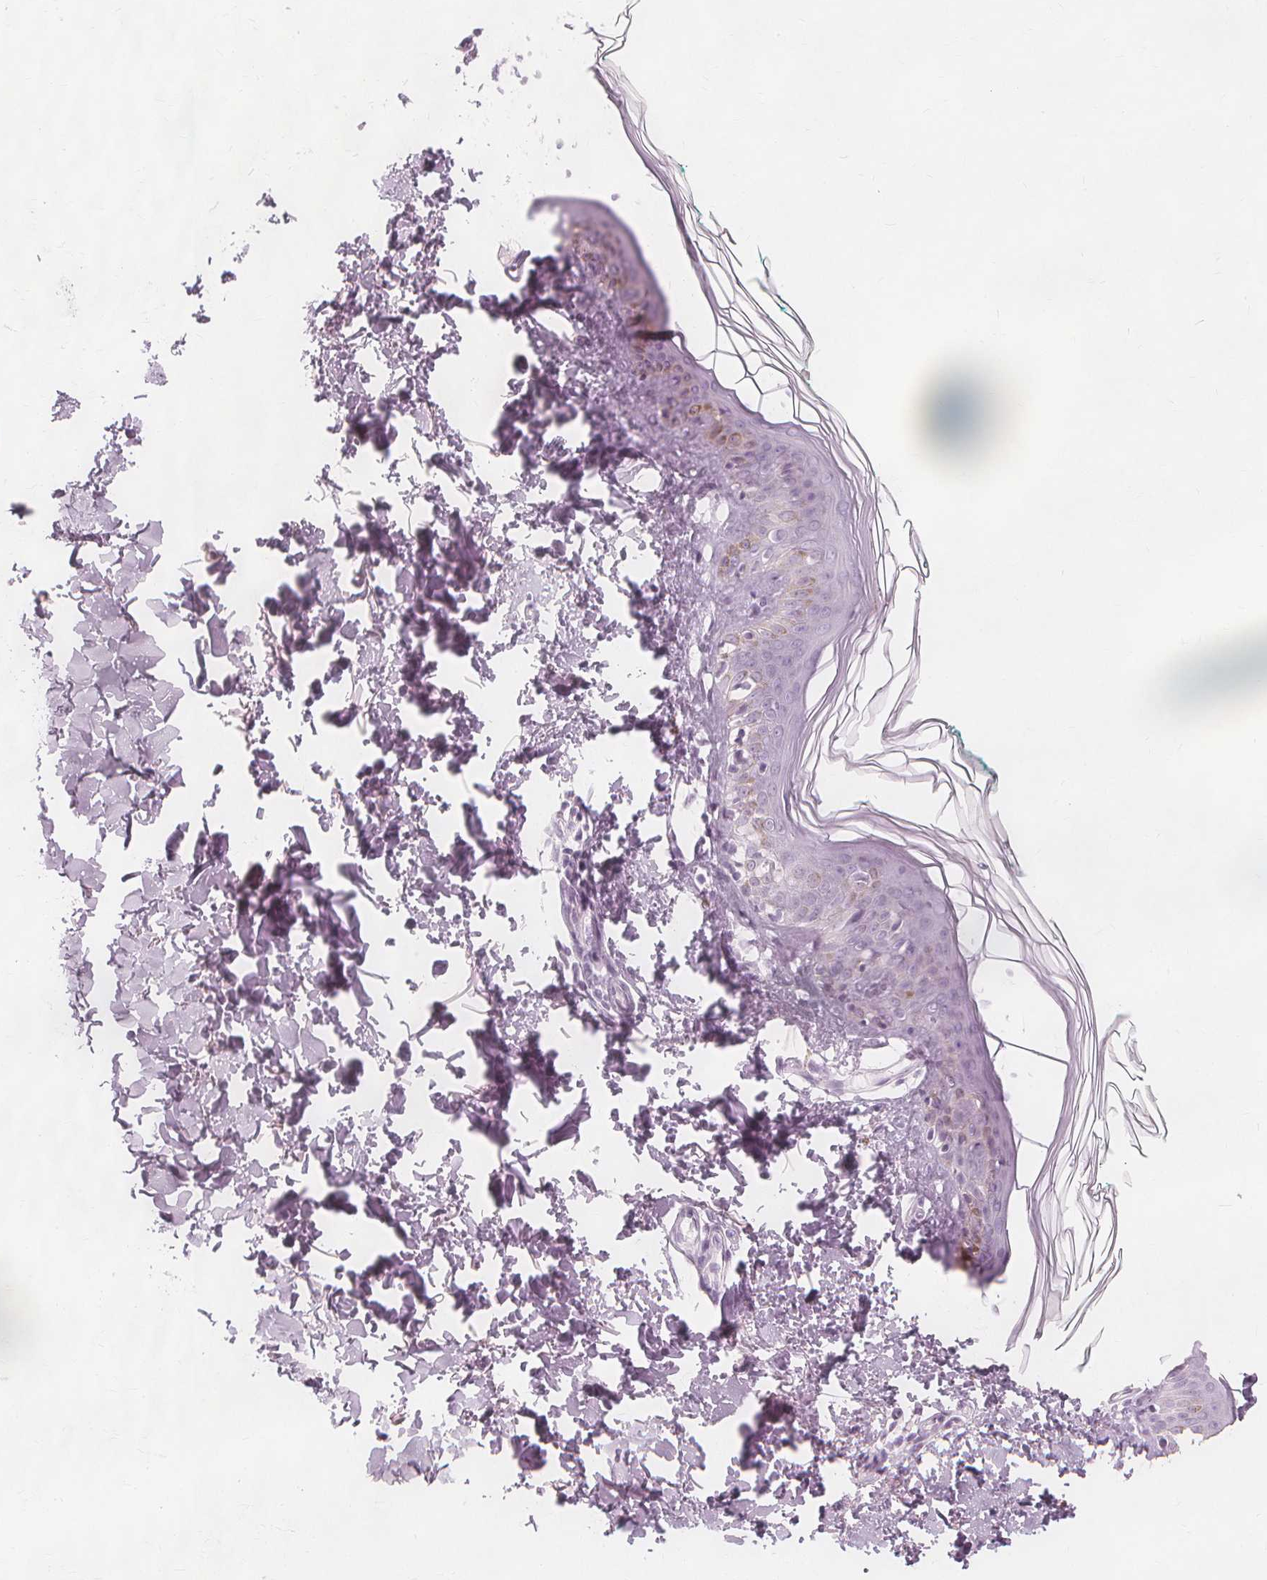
{"staining": {"intensity": "negative", "quantity": "none", "location": "none"}, "tissue": "skin", "cell_type": "Fibroblasts", "image_type": "normal", "snomed": [{"axis": "morphology", "description": "Normal tissue, NOS"}, {"axis": "topography", "description": "Skin"}, {"axis": "topography", "description": "Peripheral nerve tissue"}], "caption": "DAB immunohistochemical staining of normal human skin reveals no significant positivity in fibroblasts.", "gene": "TFF1", "patient": {"sex": "female", "age": 45}}